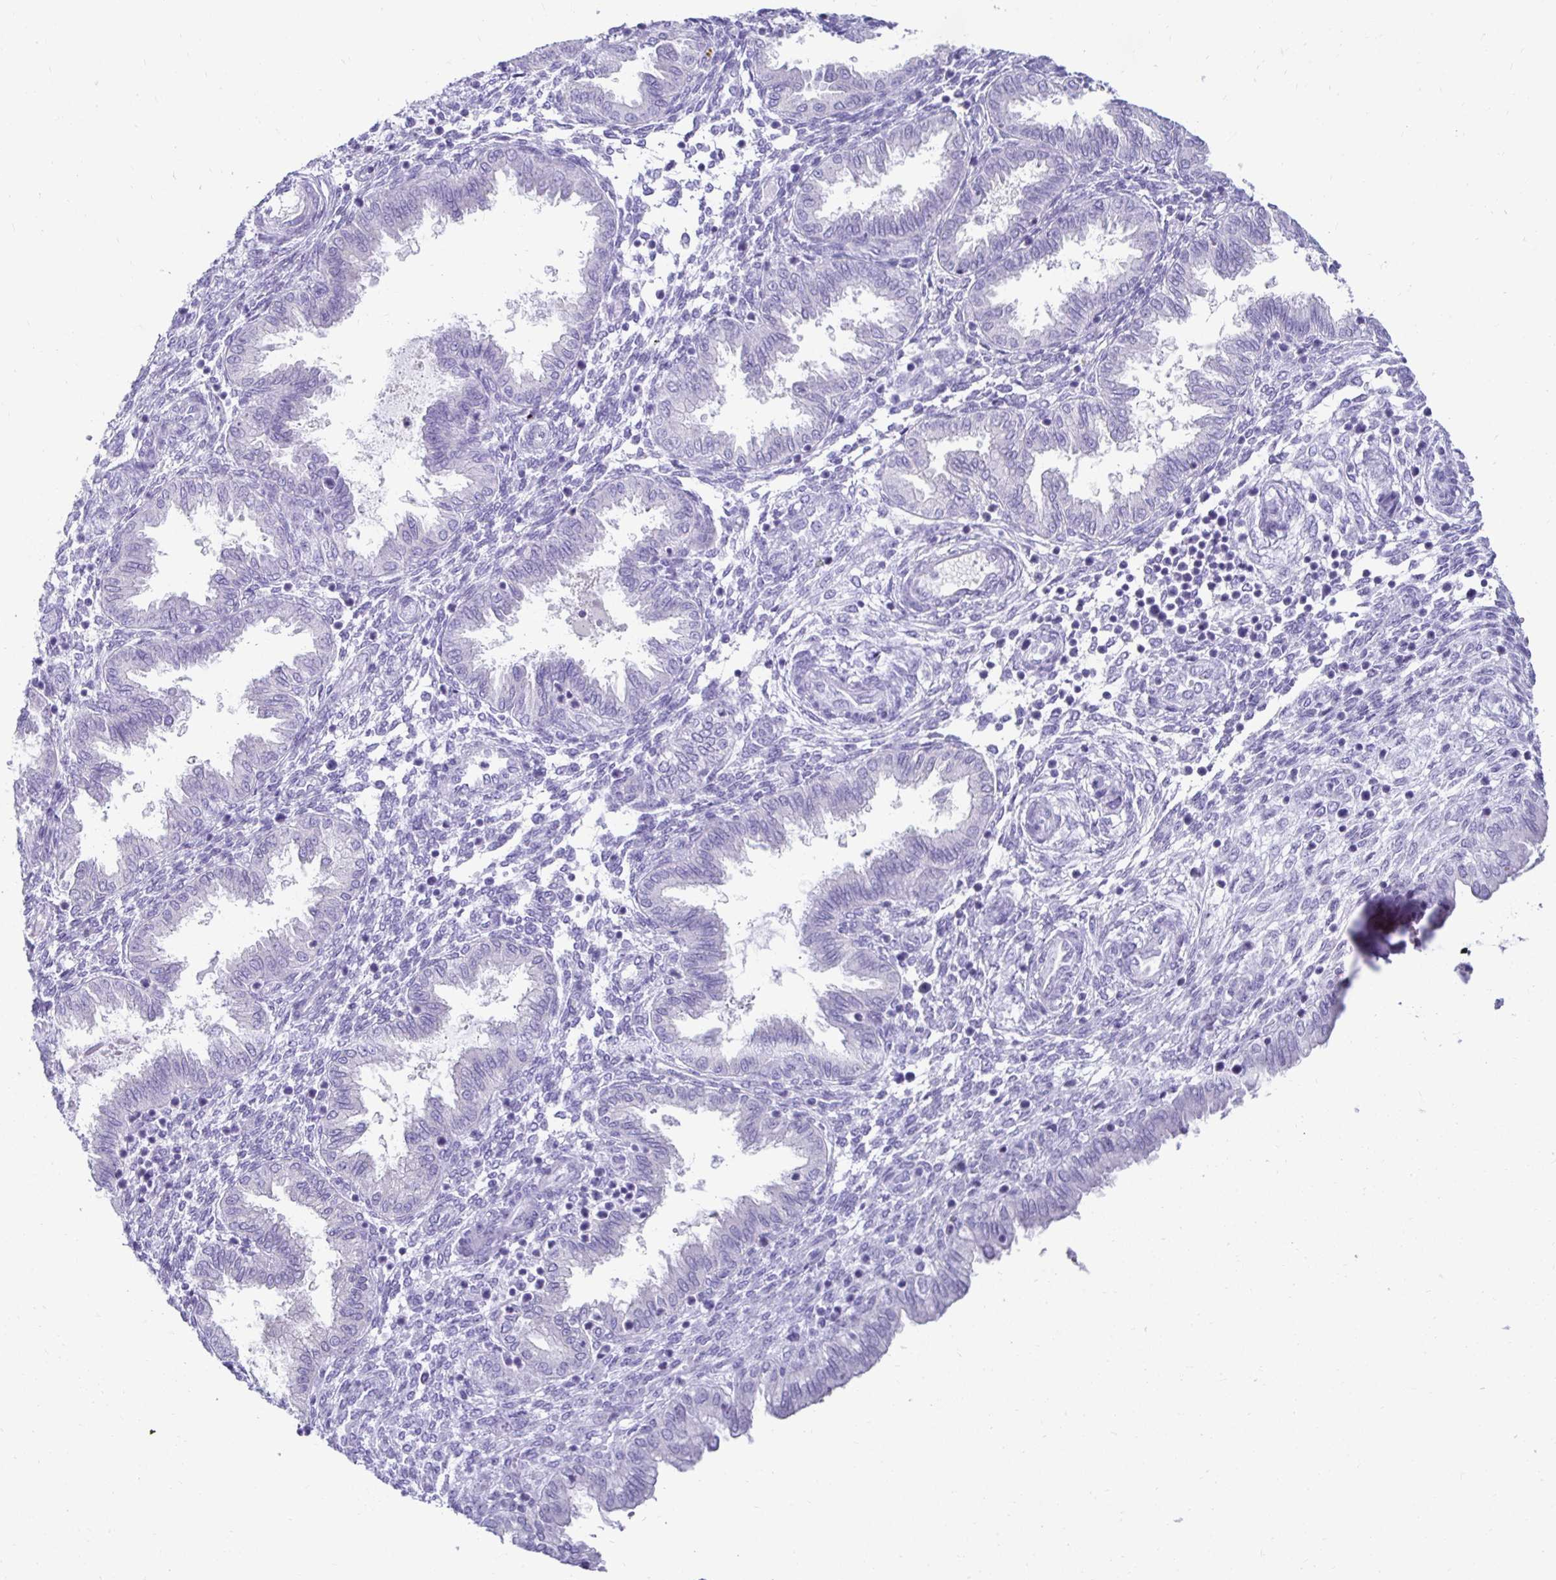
{"staining": {"intensity": "negative", "quantity": "none", "location": "none"}, "tissue": "endometrium", "cell_type": "Cells in endometrial stroma", "image_type": "normal", "snomed": [{"axis": "morphology", "description": "Normal tissue, NOS"}, {"axis": "topography", "description": "Endometrium"}], "caption": "DAB immunohistochemical staining of benign human endometrium exhibits no significant staining in cells in endometrial stroma. (DAB (3,3'-diaminobenzidine) immunohistochemistry with hematoxylin counter stain).", "gene": "CST6", "patient": {"sex": "female", "age": 33}}